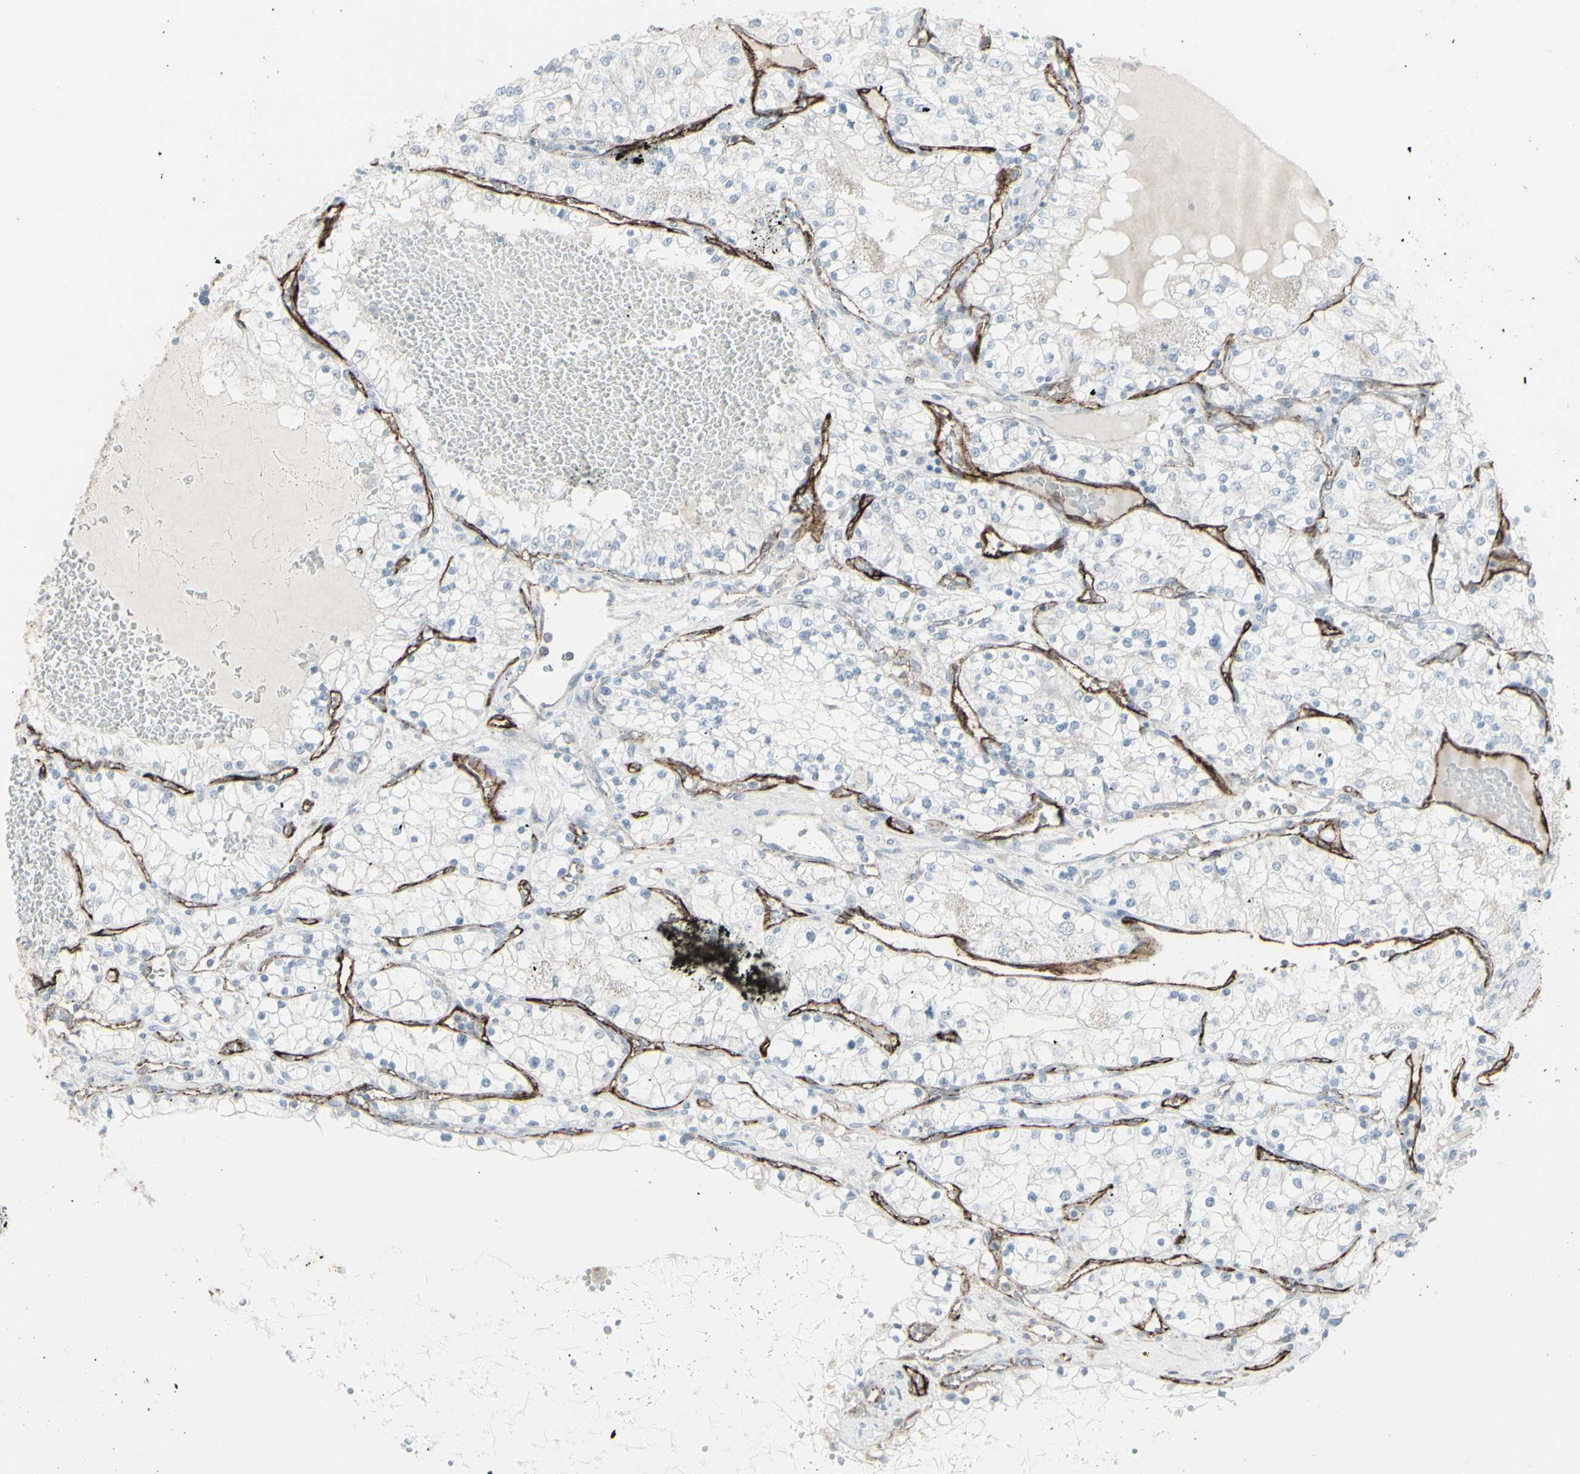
{"staining": {"intensity": "negative", "quantity": "none", "location": "none"}, "tissue": "renal cancer", "cell_type": "Tumor cells", "image_type": "cancer", "snomed": [{"axis": "morphology", "description": "Adenocarcinoma, NOS"}, {"axis": "topography", "description": "Kidney"}], "caption": "Immunohistochemical staining of human renal adenocarcinoma displays no significant positivity in tumor cells. (DAB (3,3'-diaminobenzidine) IHC, high magnification).", "gene": "GJA1", "patient": {"sex": "male", "age": 68}}